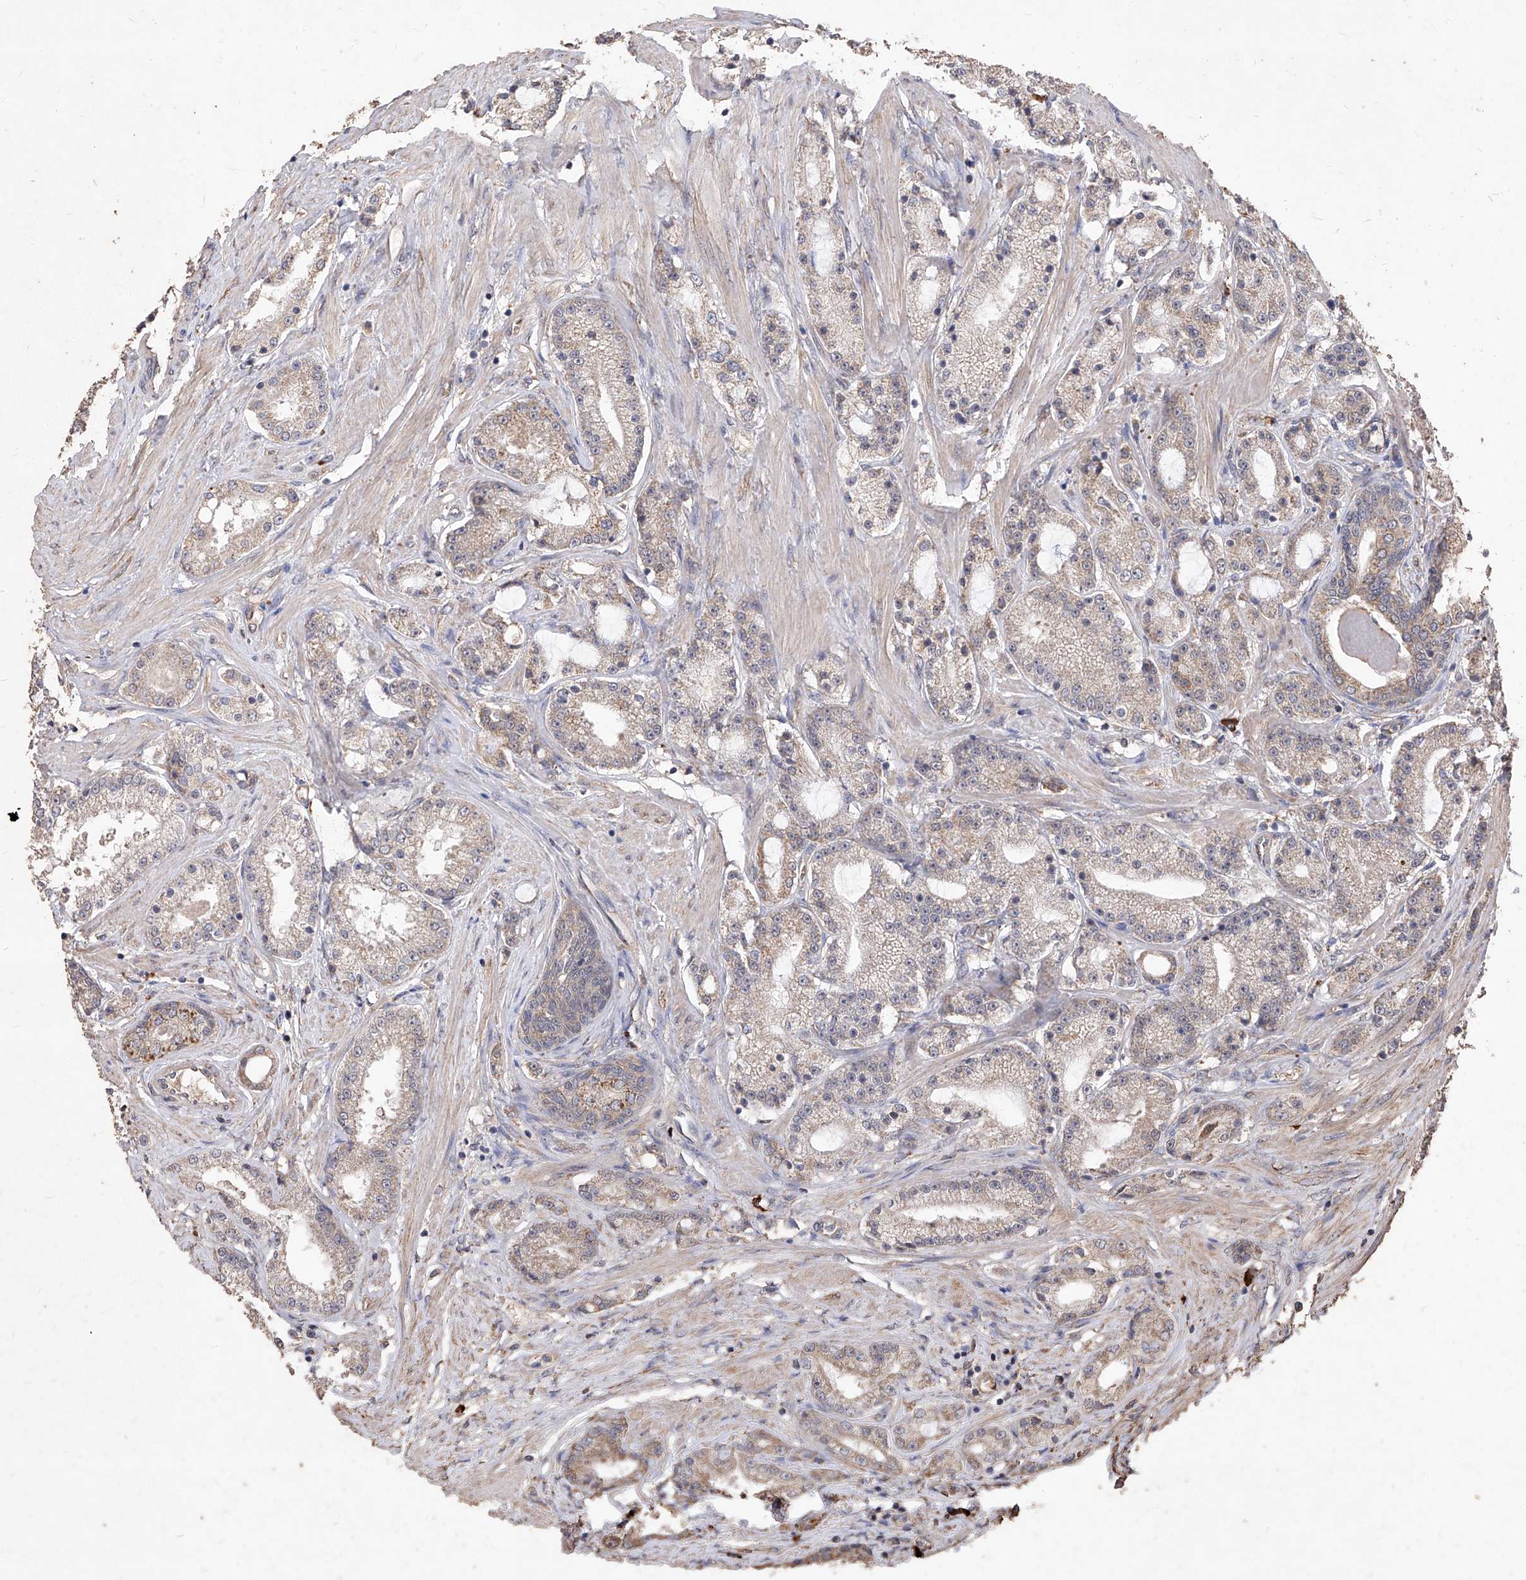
{"staining": {"intensity": "weak", "quantity": ">75%", "location": "cytoplasmic/membranous"}, "tissue": "prostate cancer", "cell_type": "Tumor cells", "image_type": "cancer", "snomed": [{"axis": "morphology", "description": "Adenocarcinoma, Low grade"}, {"axis": "topography", "description": "Prostate"}], "caption": "This image demonstrates prostate cancer stained with IHC to label a protein in brown. The cytoplasmic/membranous of tumor cells show weak positivity for the protein. Nuclei are counter-stained blue.", "gene": "EML1", "patient": {"sex": "male", "age": 63}}